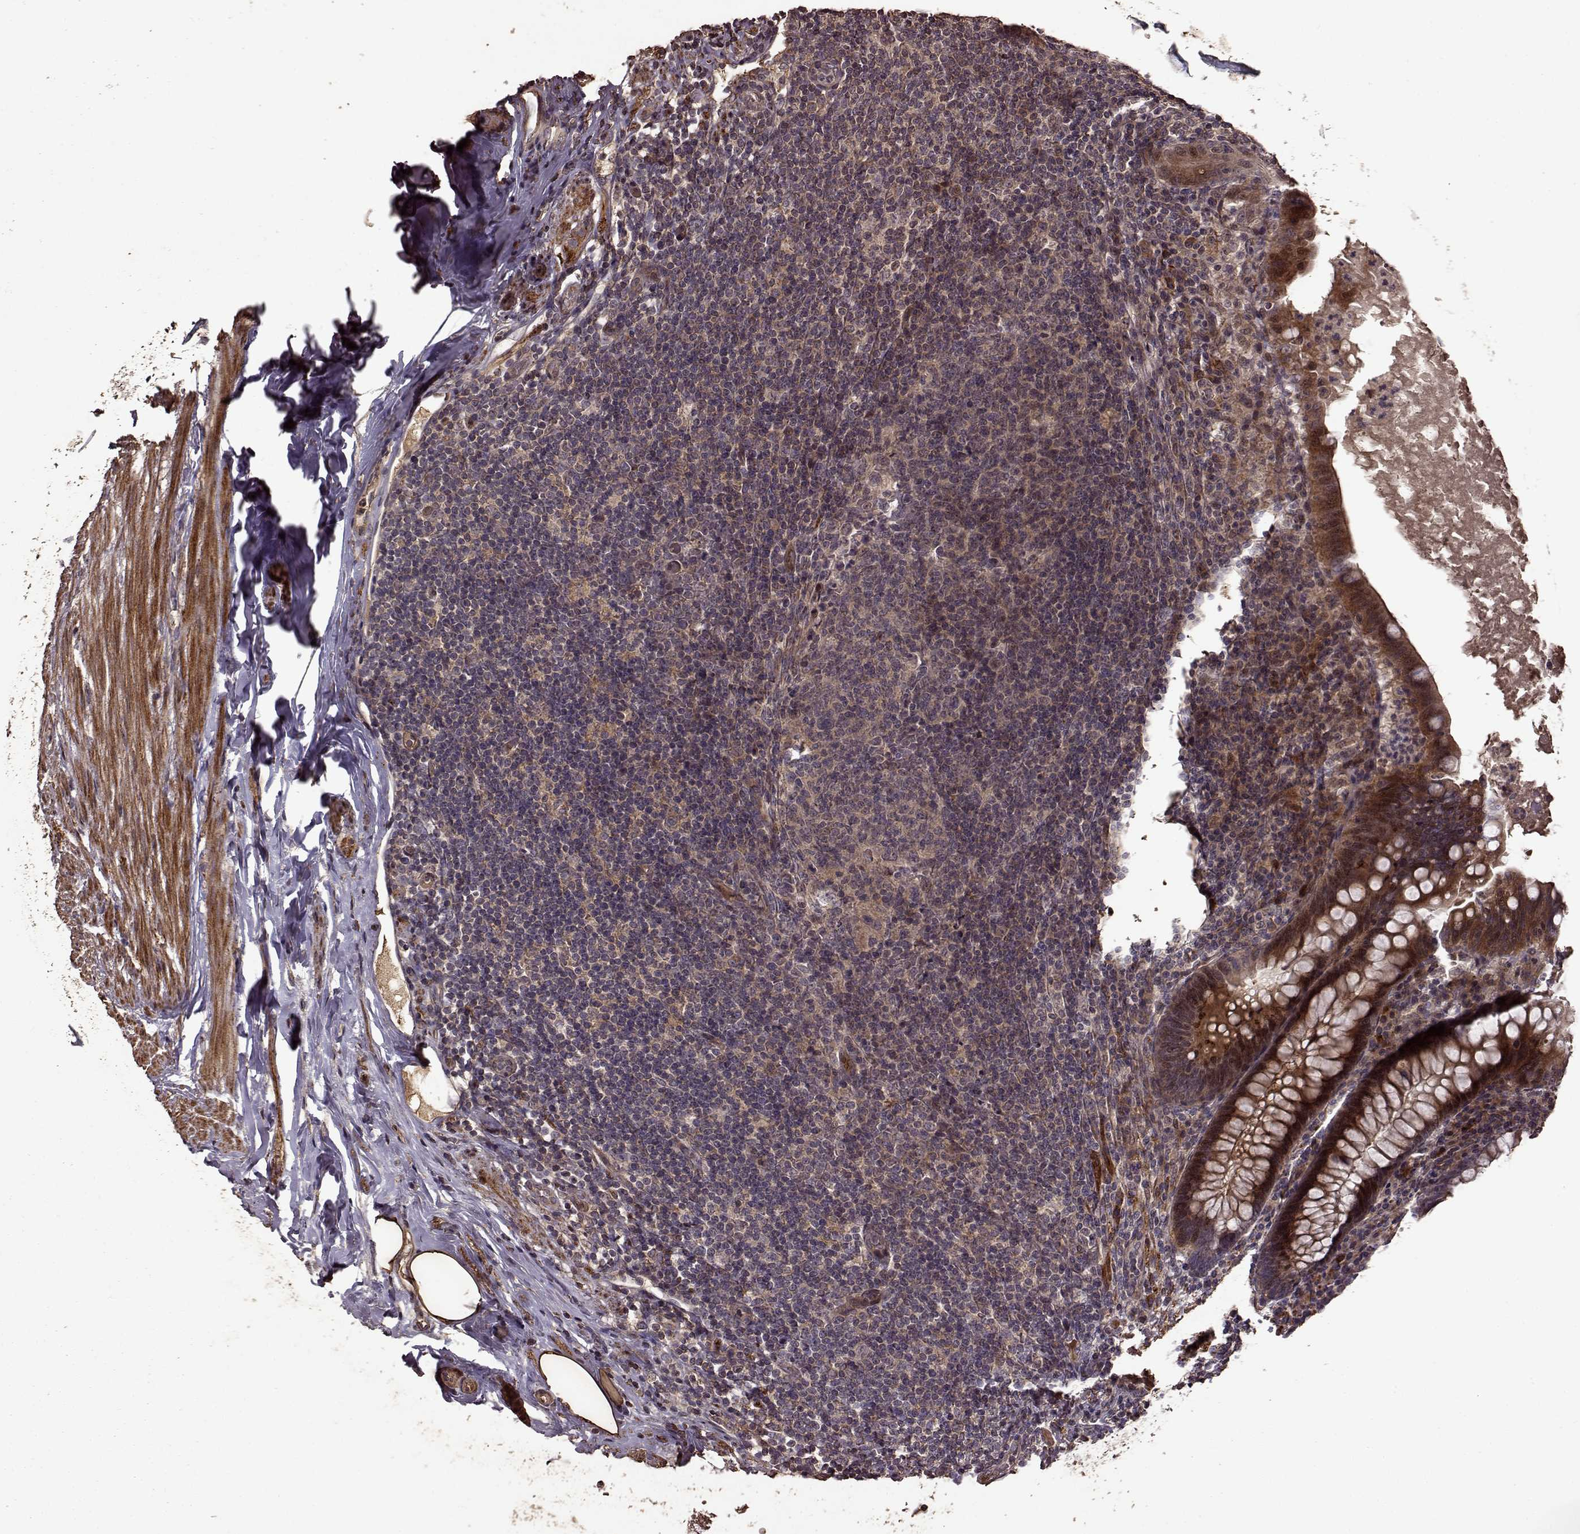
{"staining": {"intensity": "strong", "quantity": ">75%", "location": "cytoplasmic/membranous"}, "tissue": "appendix", "cell_type": "Glandular cells", "image_type": "normal", "snomed": [{"axis": "morphology", "description": "Normal tissue, NOS"}, {"axis": "topography", "description": "Appendix"}], "caption": "Strong cytoplasmic/membranous staining for a protein is appreciated in about >75% of glandular cells of normal appendix using immunohistochemistry (IHC).", "gene": "FBXW11", "patient": {"sex": "male", "age": 47}}